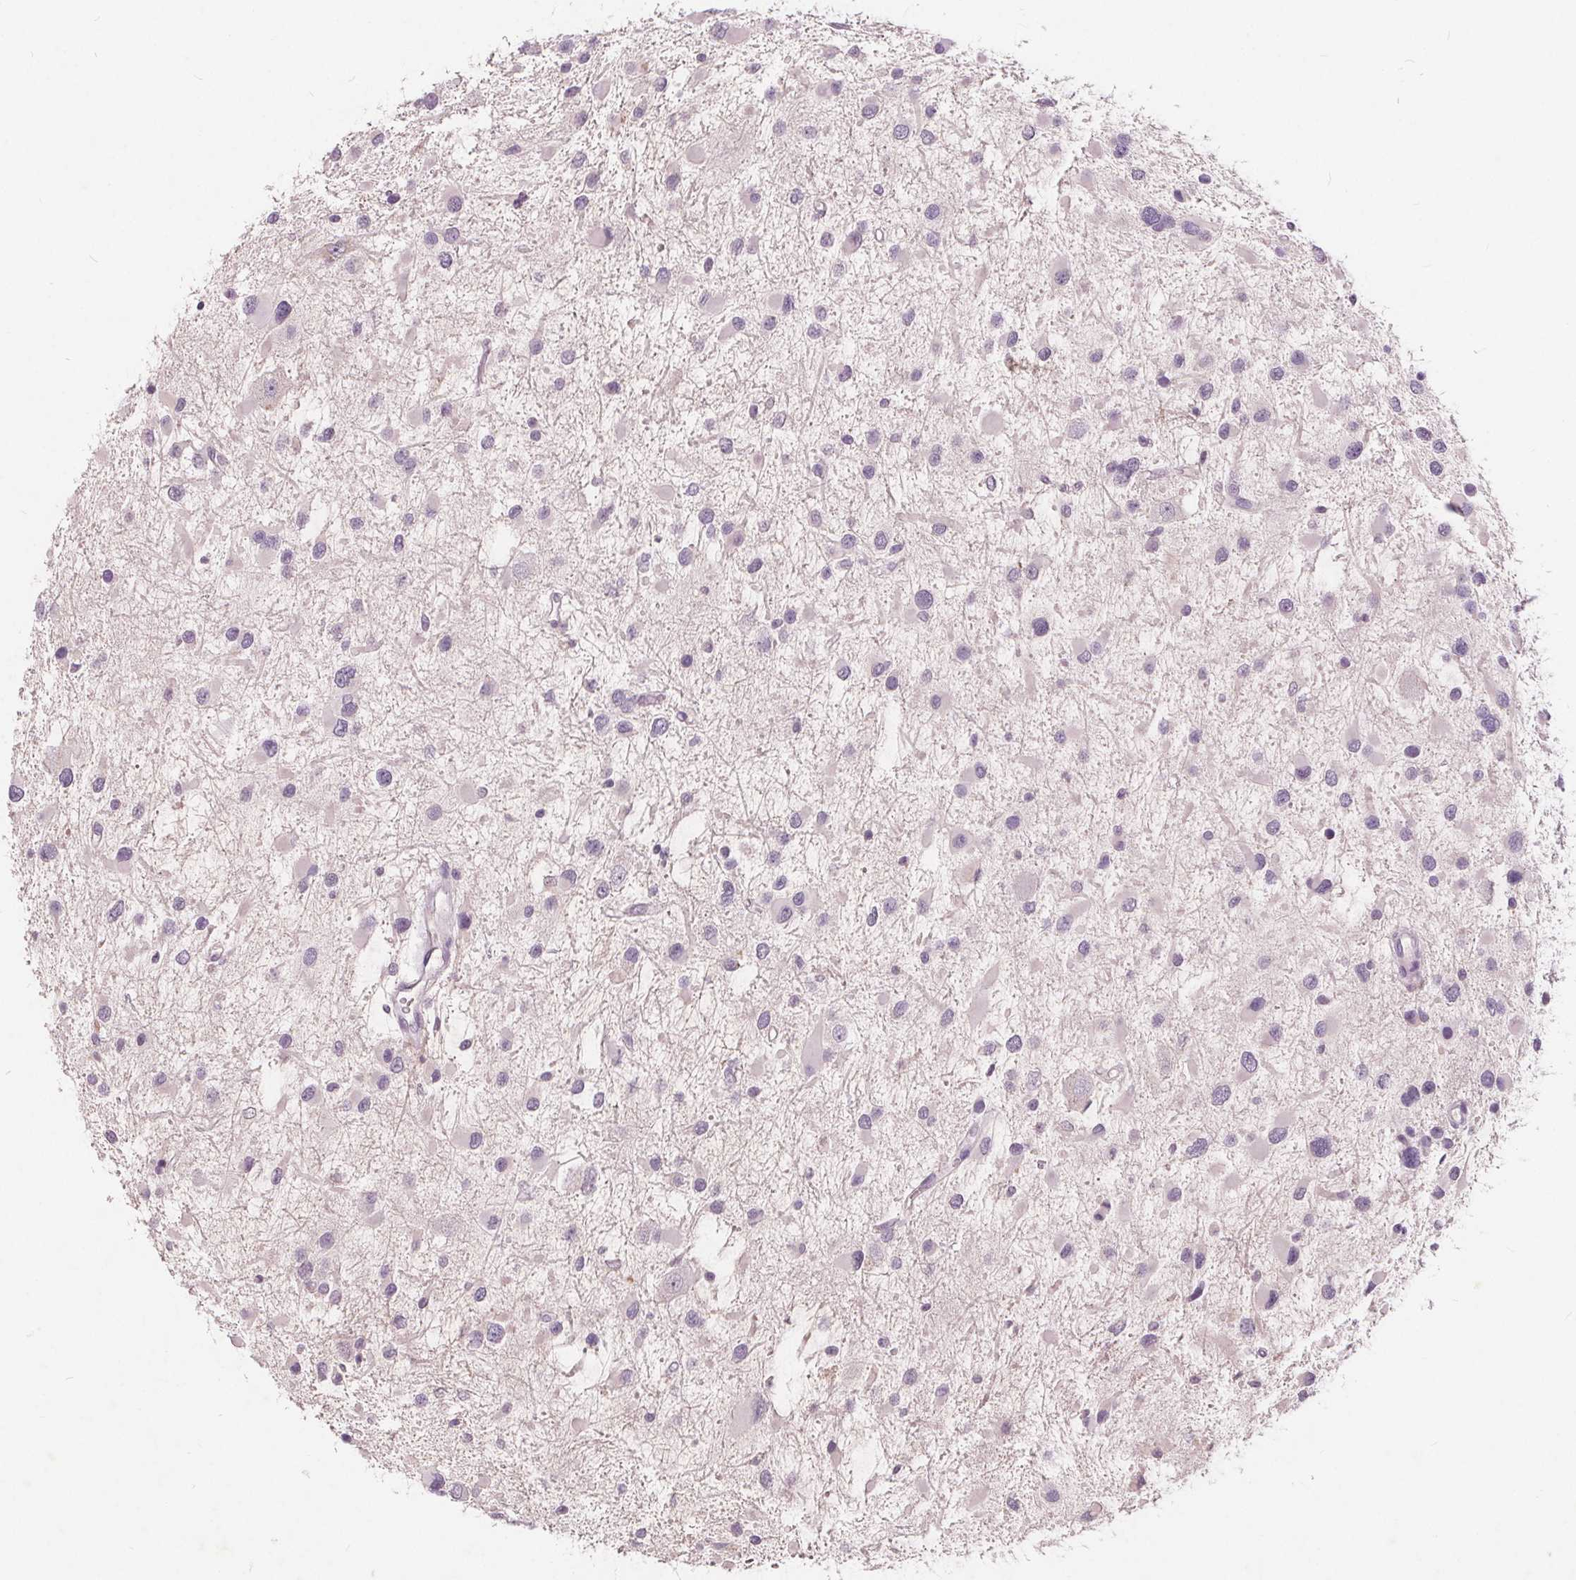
{"staining": {"intensity": "negative", "quantity": "none", "location": "none"}, "tissue": "glioma", "cell_type": "Tumor cells", "image_type": "cancer", "snomed": [{"axis": "morphology", "description": "Glioma, malignant, Low grade"}, {"axis": "topography", "description": "Brain"}], "caption": "IHC image of neoplastic tissue: human low-grade glioma (malignant) stained with DAB (3,3'-diaminobenzidine) reveals no significant protein expression in tumor cells. The staining is performed using DAB (3,3'-diaminobenzidine) brown chromogen with nuclei counter-stained in using hematoxylin.", "gene": "PLA2G2E", "patient": {"sex": "female", "age": 32}}